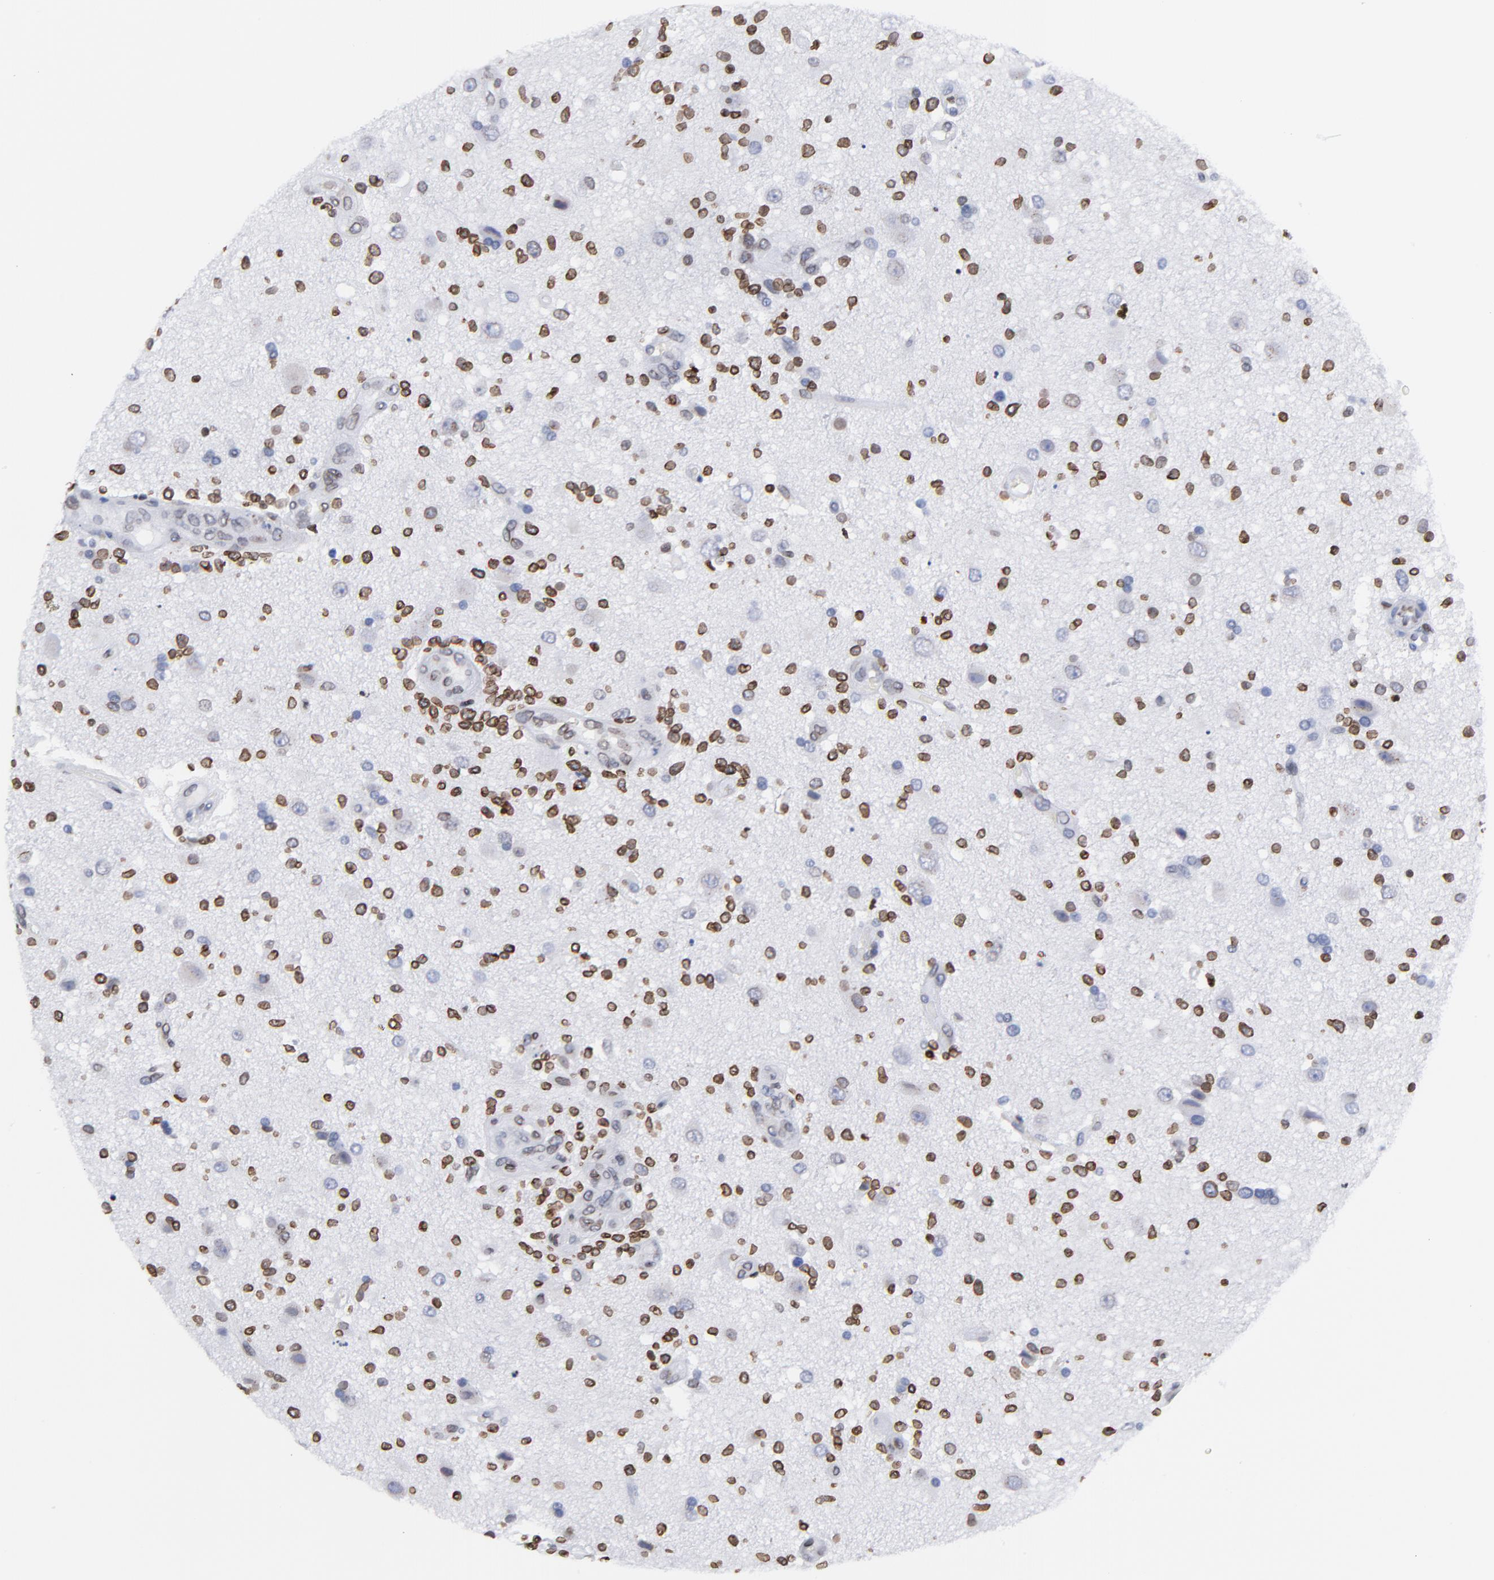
{"staining": {"intensity": "moderate", "quantity": "25%-75%", "location": "cytoplasmic/membranous,nuclear"}, "tissue": "glioma", "cell_type": "Tumor cells", "image_type": "cancer", "snomed": [{"axis": "morphology", "description": "Normal tissue, NOS"}, {"axis": "morphology", "description": "Glioma, malignant, High grade"}, {"axis": "topography", "description": "Cerebral cortex"}], "caption": "A medium amount of moderate cytoplasmic/membranous and nuclear expression is appreciated in approximately 25%-75% of tumor cells in malignant glioma (high-grade) tissue.", "gene": "THAP7", "patient": {"sex": "male", "age": 75}}